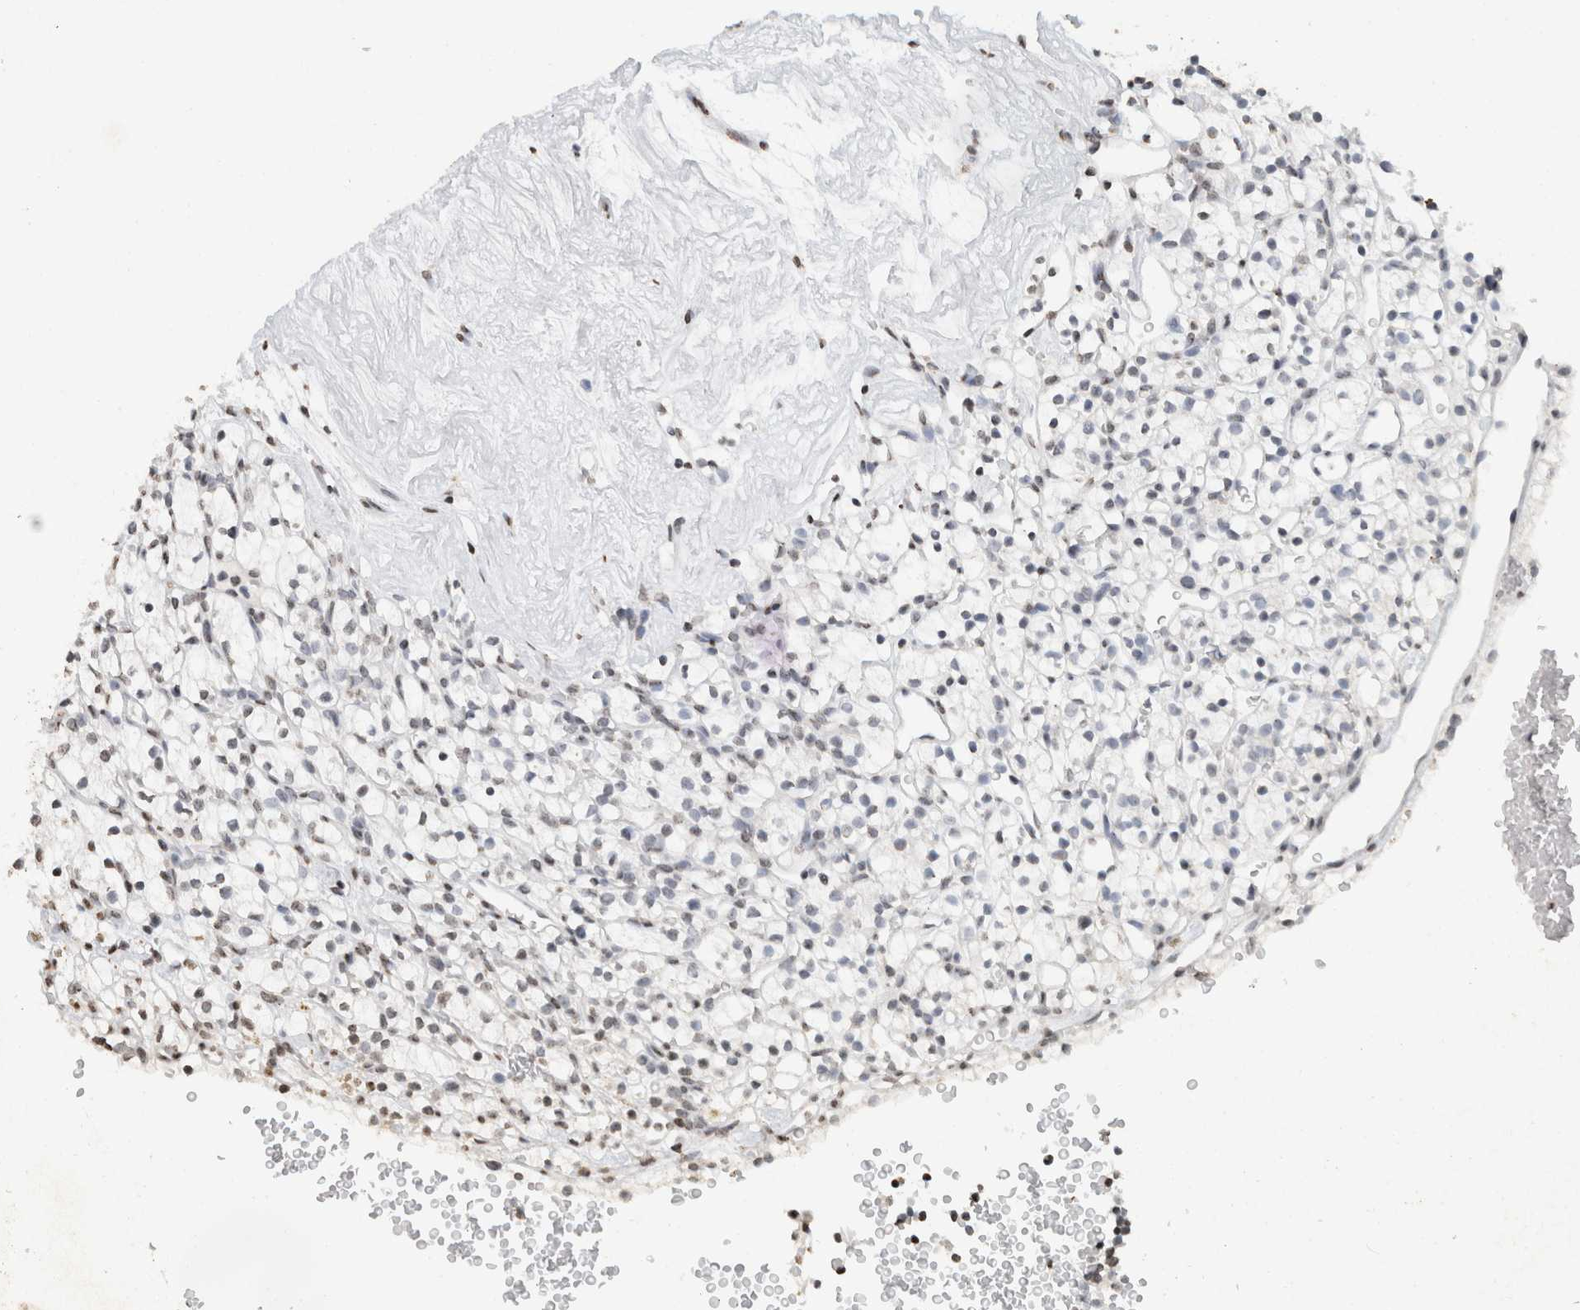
{"staining": {"intensity": "weak", "quantity": "25%-75%", "location": "nuclear"}, "tissue": "renal cancer", "cell_type": "Tumor cells", "image_type": "cancer", "snomed": [{"axis": "morphology", "description": "Adenocarcinoma, NOS"}, {"axis": "topography", "description": "Kidney"}], "caption": "Weak nuclear positivity for a protein is present in approximately 25%-75% of tumor cells of renal cancer (adenocarcinoma) using IHC.", "gene": "CNTN1", "patient": {"sex": "female", "age": 57}}